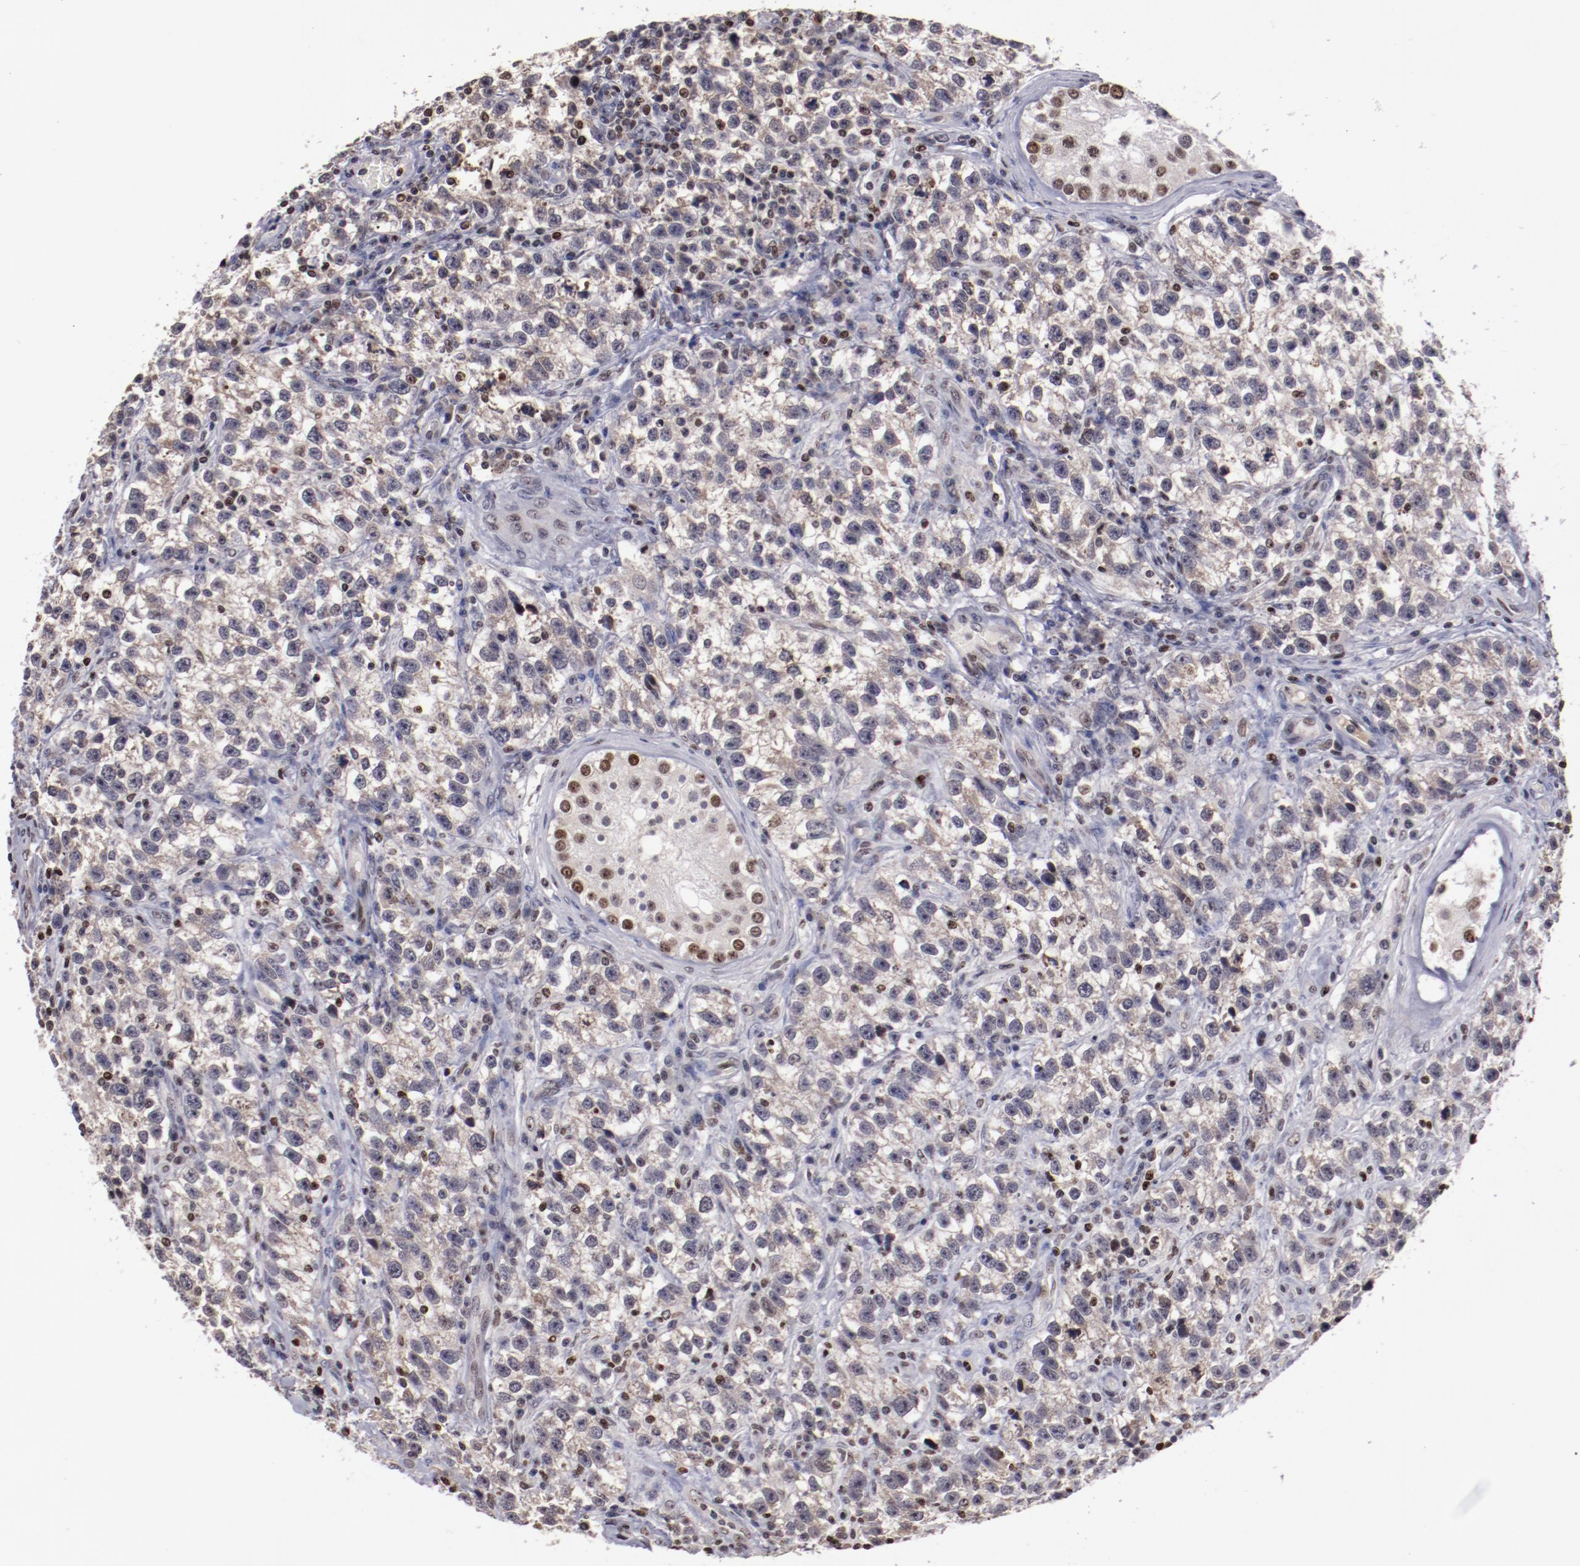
{"staining": {"intensity": "weak", "quantity": "25%-75%", "location": "cytoplasmic/membranous,nuclear"}, "tissue": "testis cancer", "cell_type": "Tumor cells", "image_type": "cancer", "snomed": [{"axis": "morphology", "description": "Seminoma, NOS"}, {"axis": "topography", "description": "Testis"}], "caption": "Testis seminoma was stained to show a protein in brown. There is low levels of weak cytoplasmic/membranous and nuclear positivity in approximately 25%-75% of tumor cells.", "gene": "DDX24", "patient": {"sex": "male", "age": 38}}